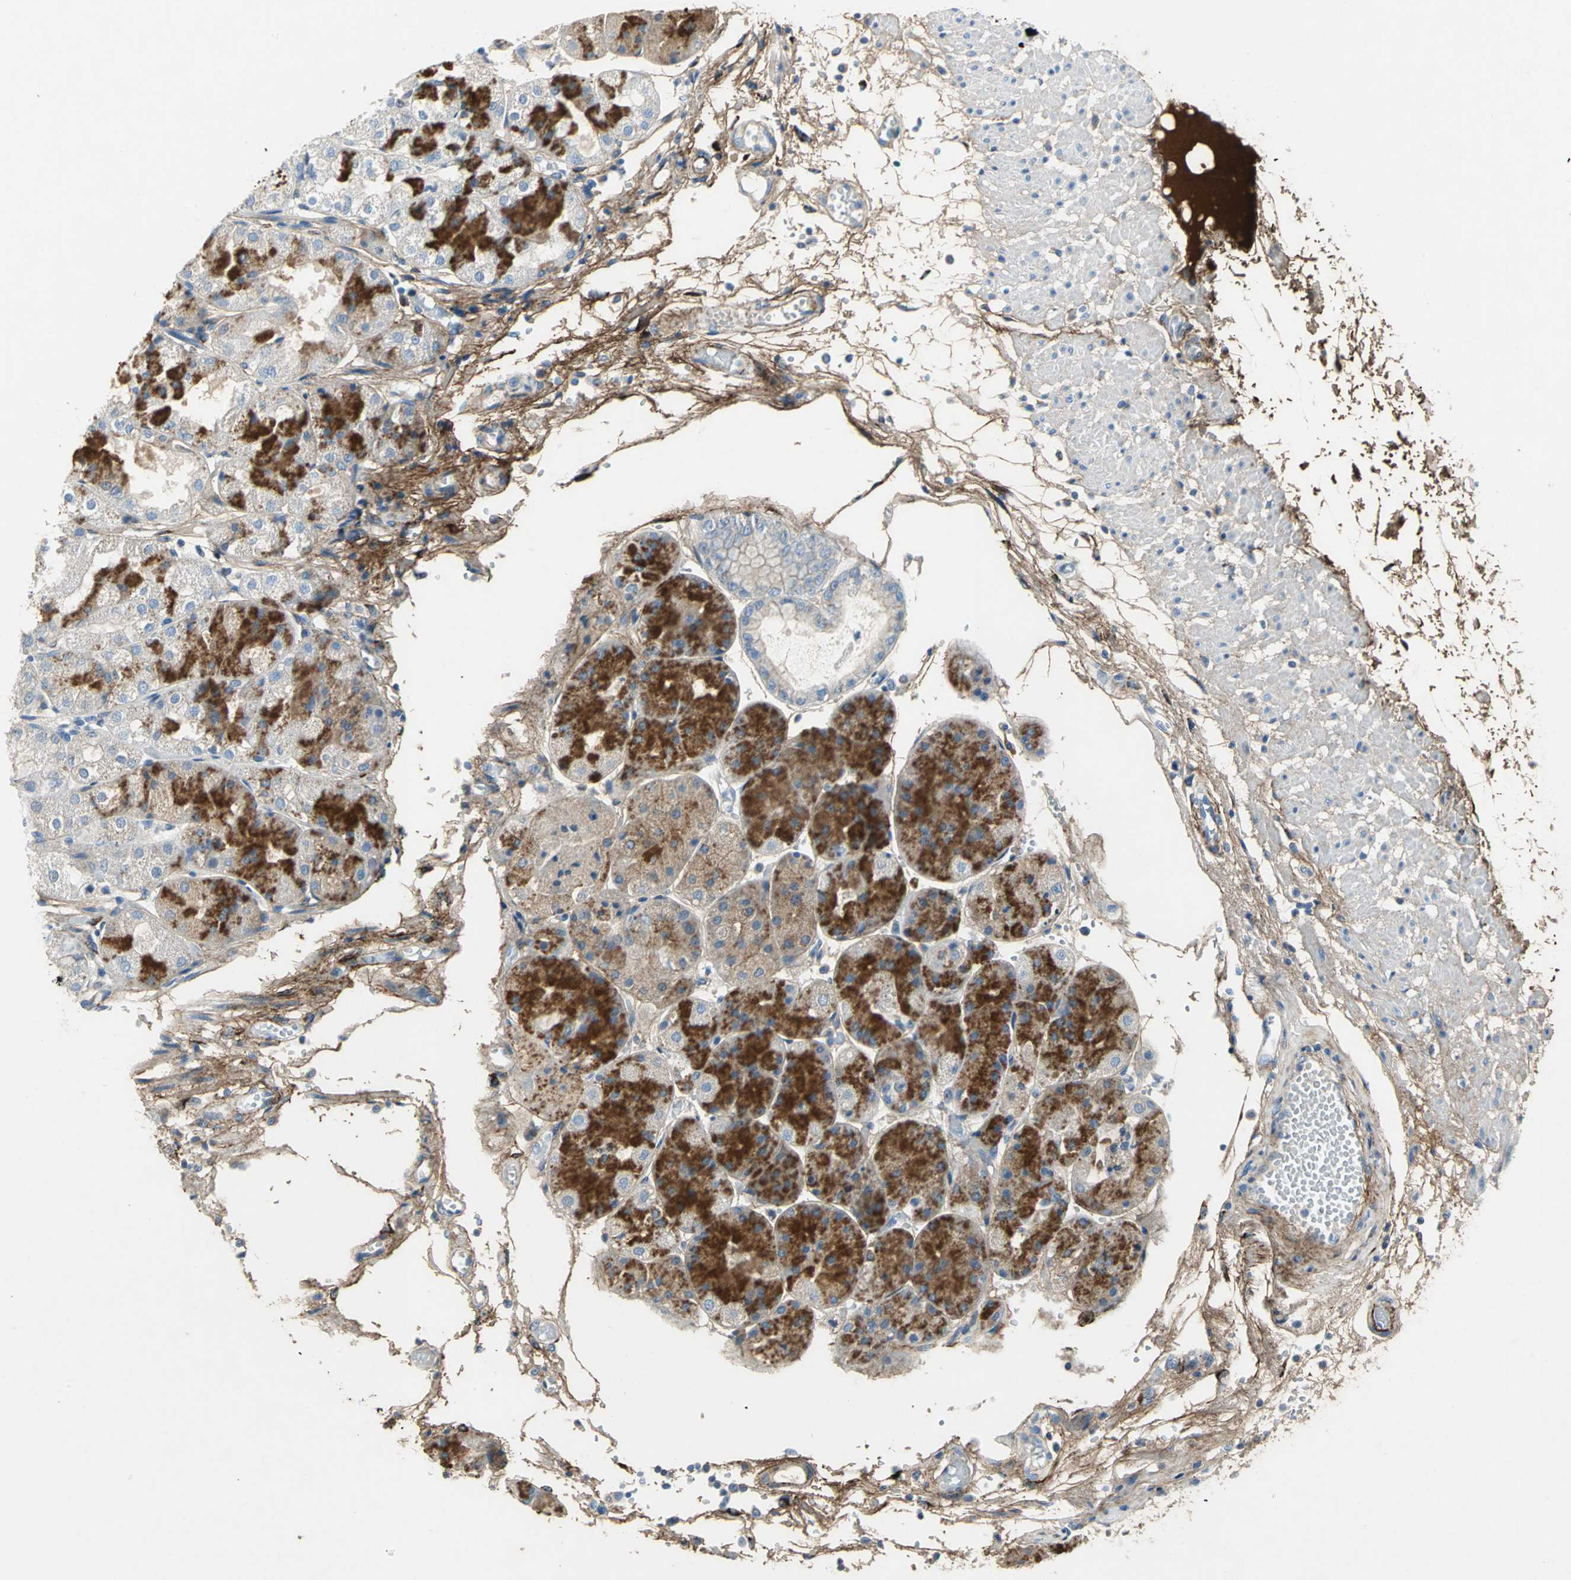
{"staining": {"intensity": "strong", "quantity": "<25%", "location": "cytoplasmic/membranous"}, "tissue": "stomach", "cell_type": "Glandular cells", "image_type": "normal", "snomed": [{"axis": "morphology", "description": "Normal tissue, NOS"}, {"axis": "topography", "description": "Stomach, upper"}], "caption": "A micrograph showing strong cytoplasmic/membranous staining in approximately <25% of glandular cells in normal stomach, as visualized by brown immunohistochemical staining.", "gene": "EFNB3", "patient": {"sex": "male", "age": 72}}